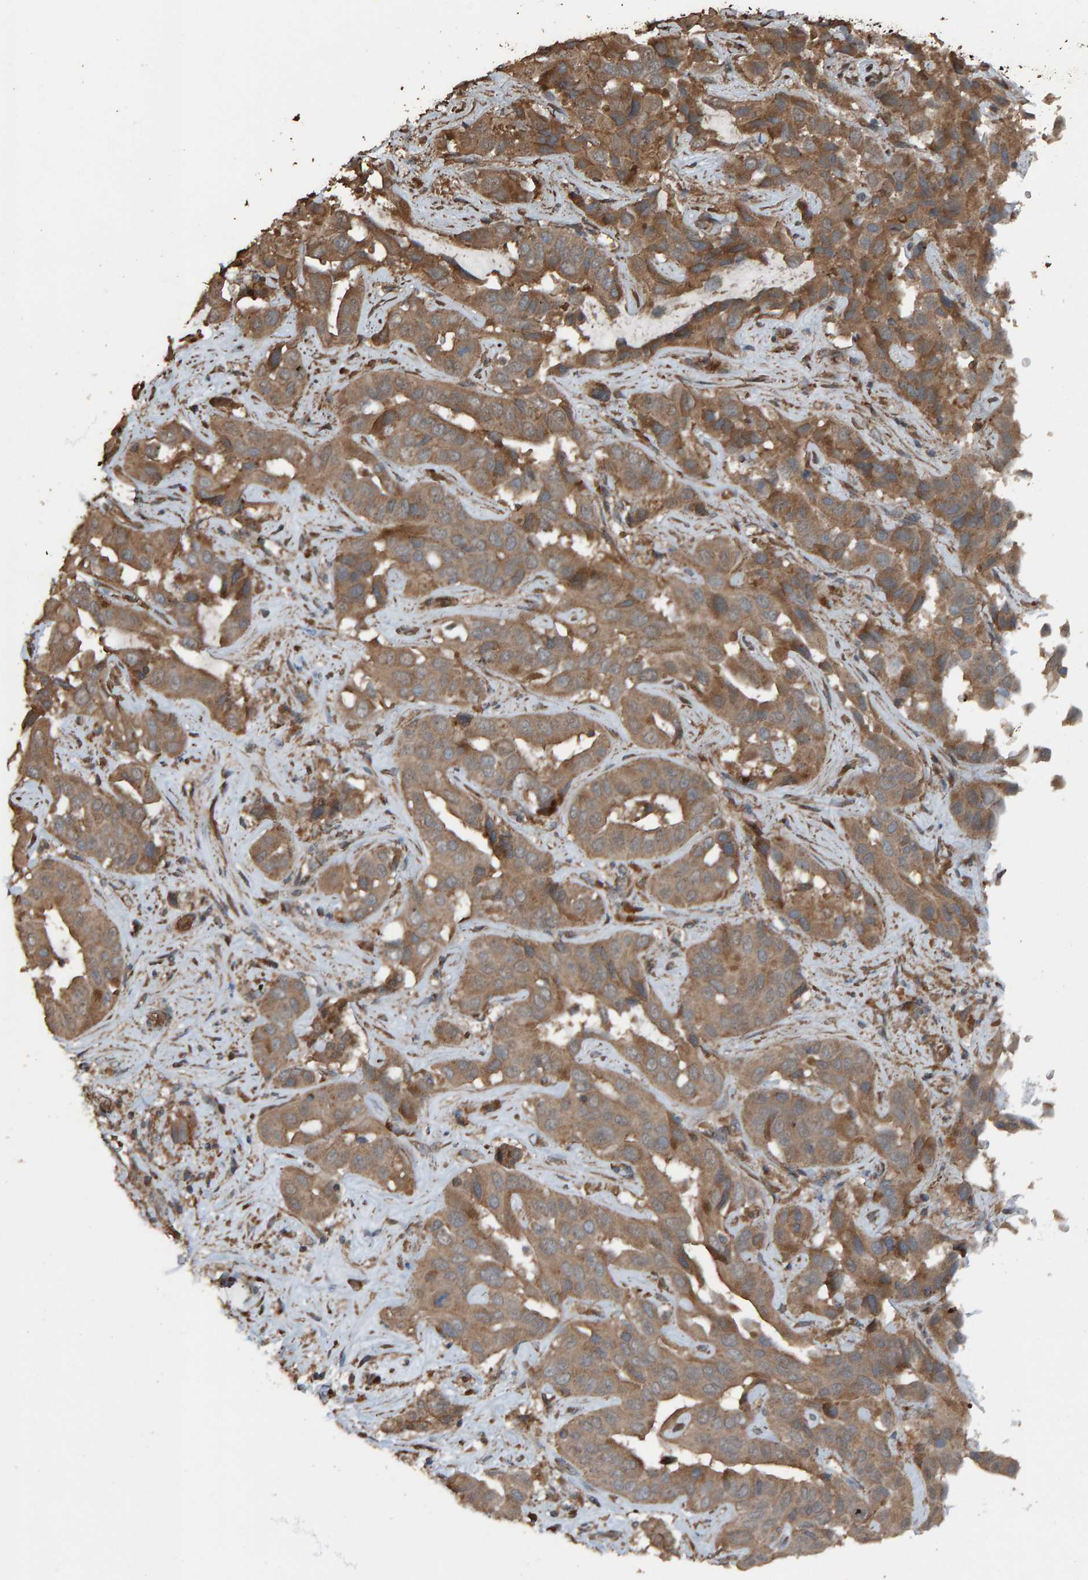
{"staining": {"intensity": "moderate", "quantity": ">75%", "location": "cytoplasmic/membranous"}, "tissue": "liver cancer", "cell_type": "Tumor cells", "image_type": "cancer", "snomed": [{"axis": "morphology", "description": "Cholangiocarcinoma"}, {"axis": "topography", "description": "Liver"}], "caption": "Human cholangiocarcinoma (liver) stained with a protein marker reveals moderate staining in tumor cells.", "gene": "DUS1L", "patient": {"sex": "female", "age": 52}}